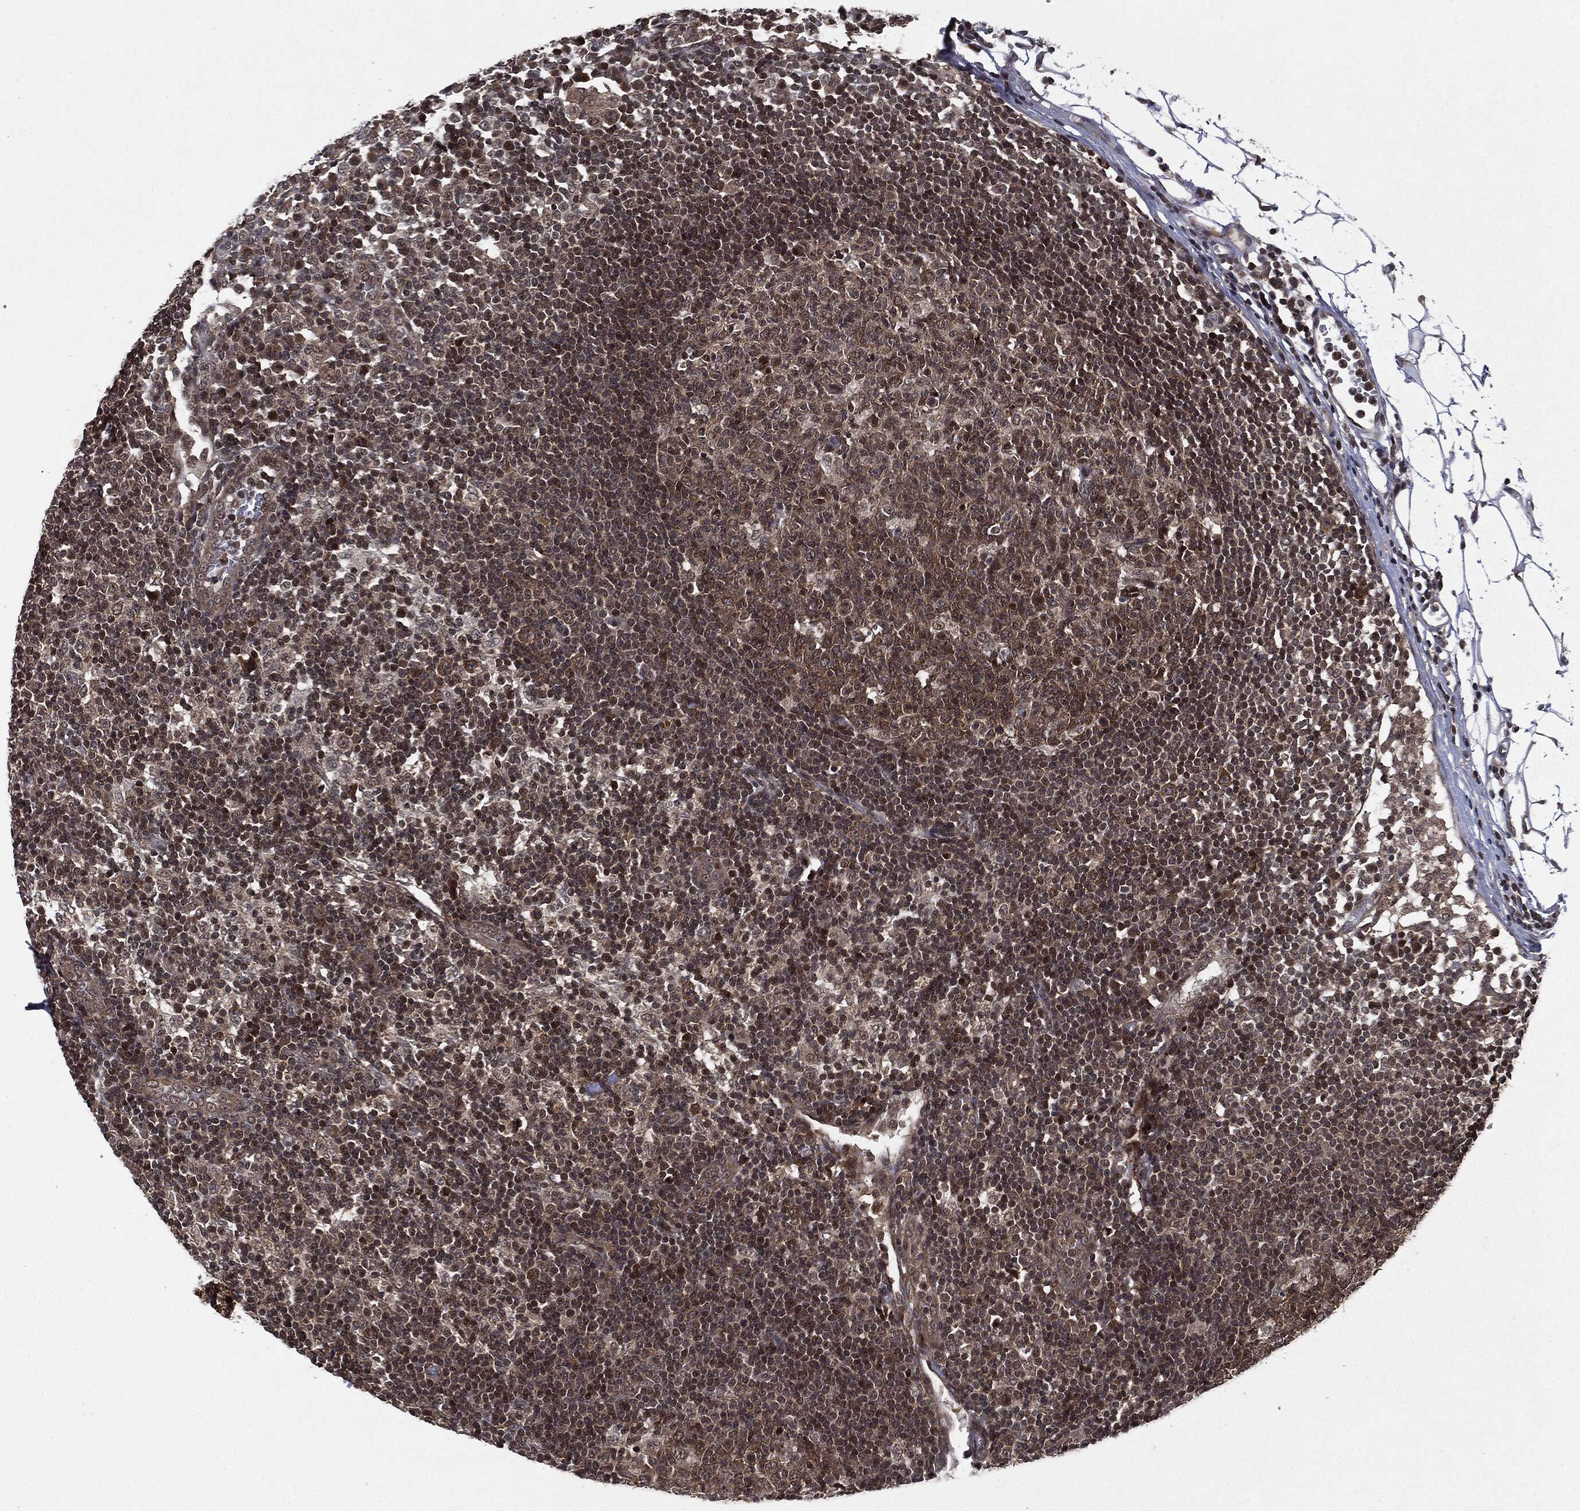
{"staining": {"intensity": "moderate", "quantity": "25%-75%", "location": "cytoplasmic/membranous"}, "tissue": "lymph node", "cell_type": "Germinal center cells", "image_type": "normal", "snomed": [{"axis": "morphology", "description": "Normal tissue, NOS"}, {"axis": "topography", "description": "Lymph node"}, {"axis": "topography", "description": "Salivary gland"}], "caption": "Human lymph node stained with a protein marker reveals moderate staining in germinal center cells.", "gene": "STAU2", "patient": {"sex": "male", "age": 83}}